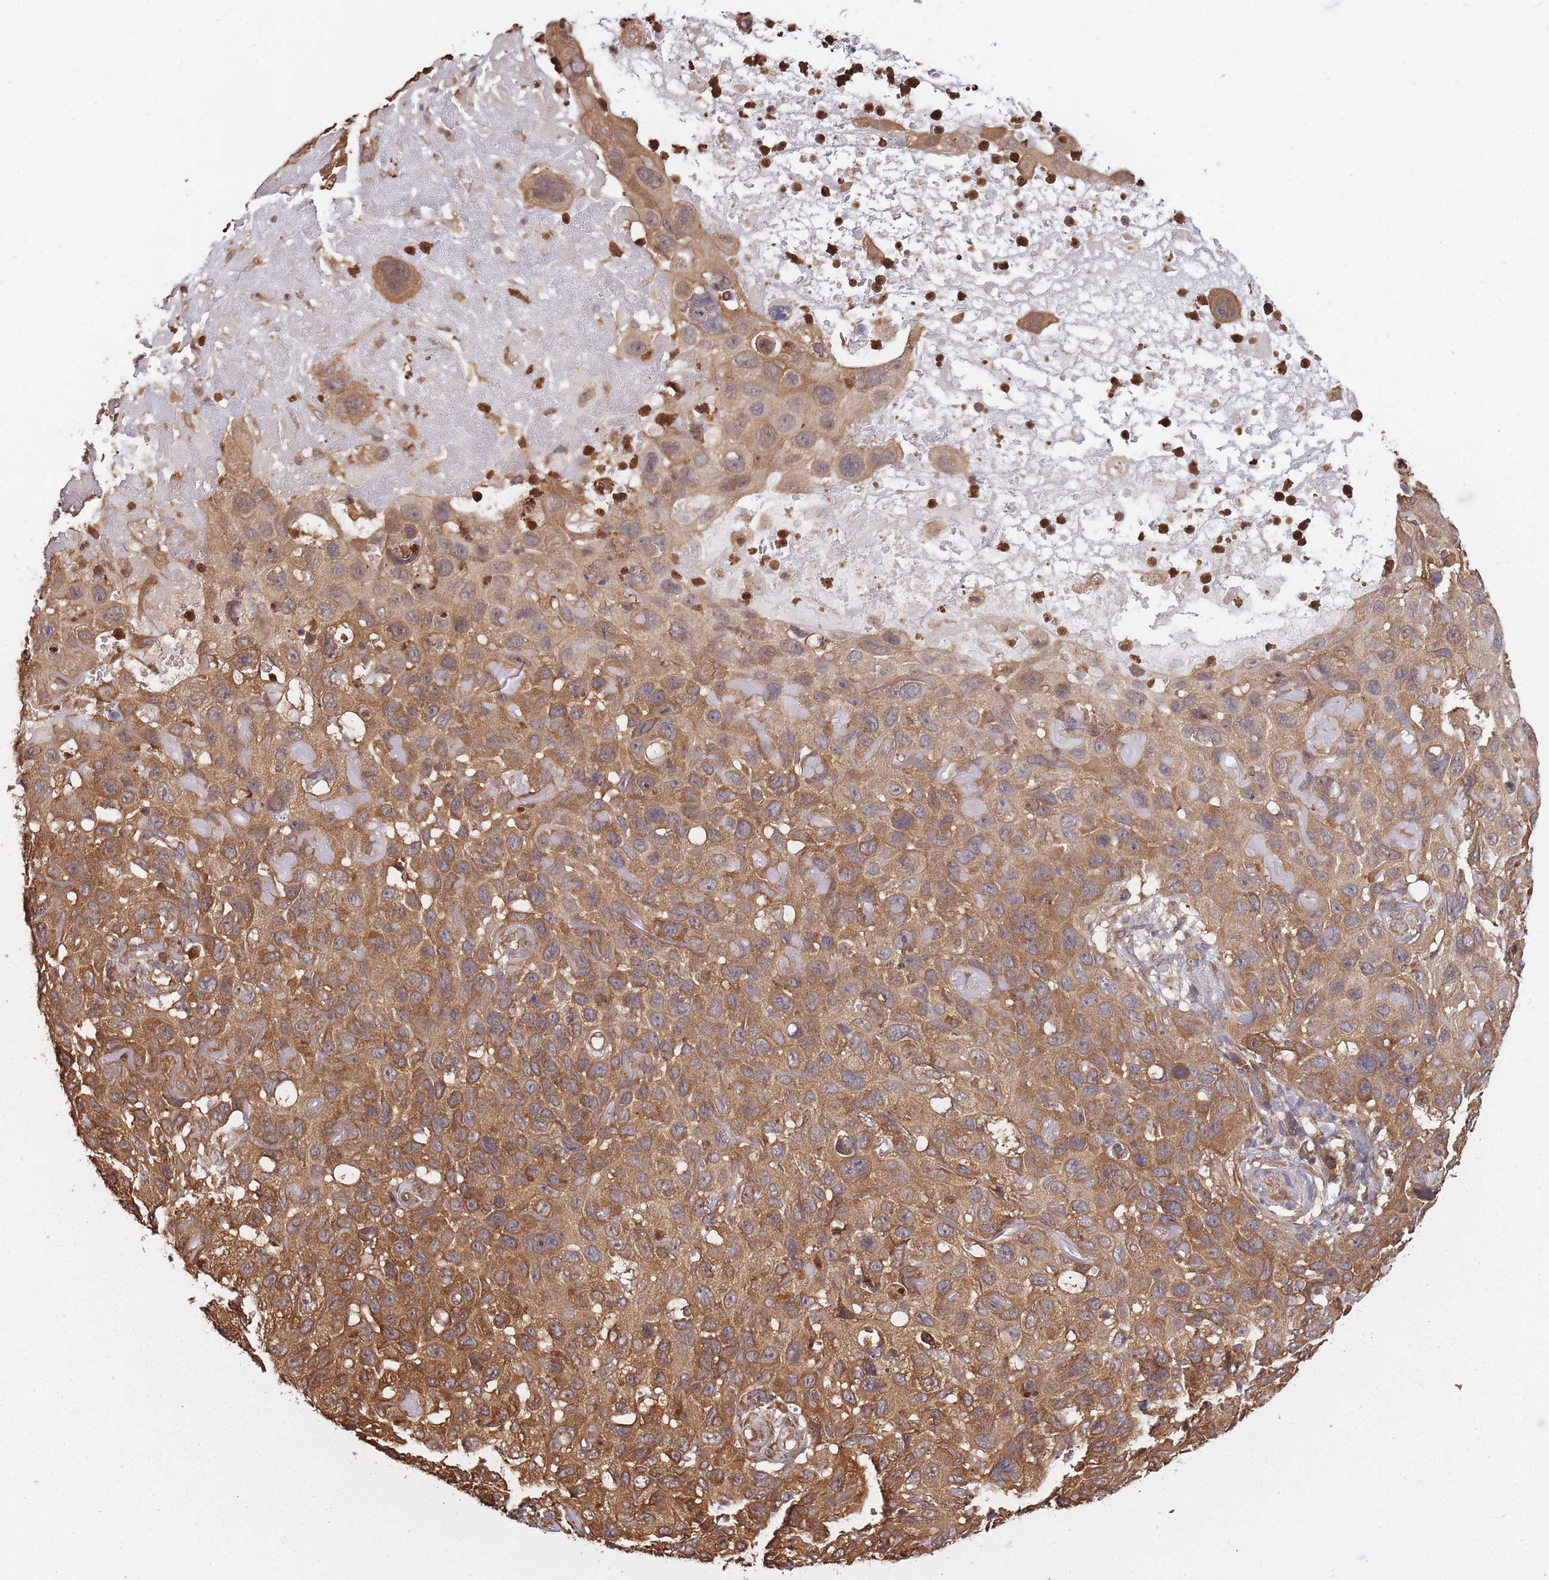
{"staining": {"intensity": "moderate", "quantity": ">75%", "location": "cytoplasmic/membranous"}, "tissue": "skin cancer", "cell_type": "Tumor cells", "image_type": "cancer", "snomed": [{"axis": "morphology", "description": "Squamous cell carcinoma in situ, NOS"}, {"axis": "morphology", "description": "Squamous cell carcinoma, NOS"}, {"axis": "topography", "description": "Skin"}], "caption": "IHC of human squamous cell carcinoma (skin) demonstrates medium levels of moderate cytoplasmic/membranous positivity in about >75% of tumor cells.", "gene": "ARL13B", "patient": {"sex": "male", "age": 93}}